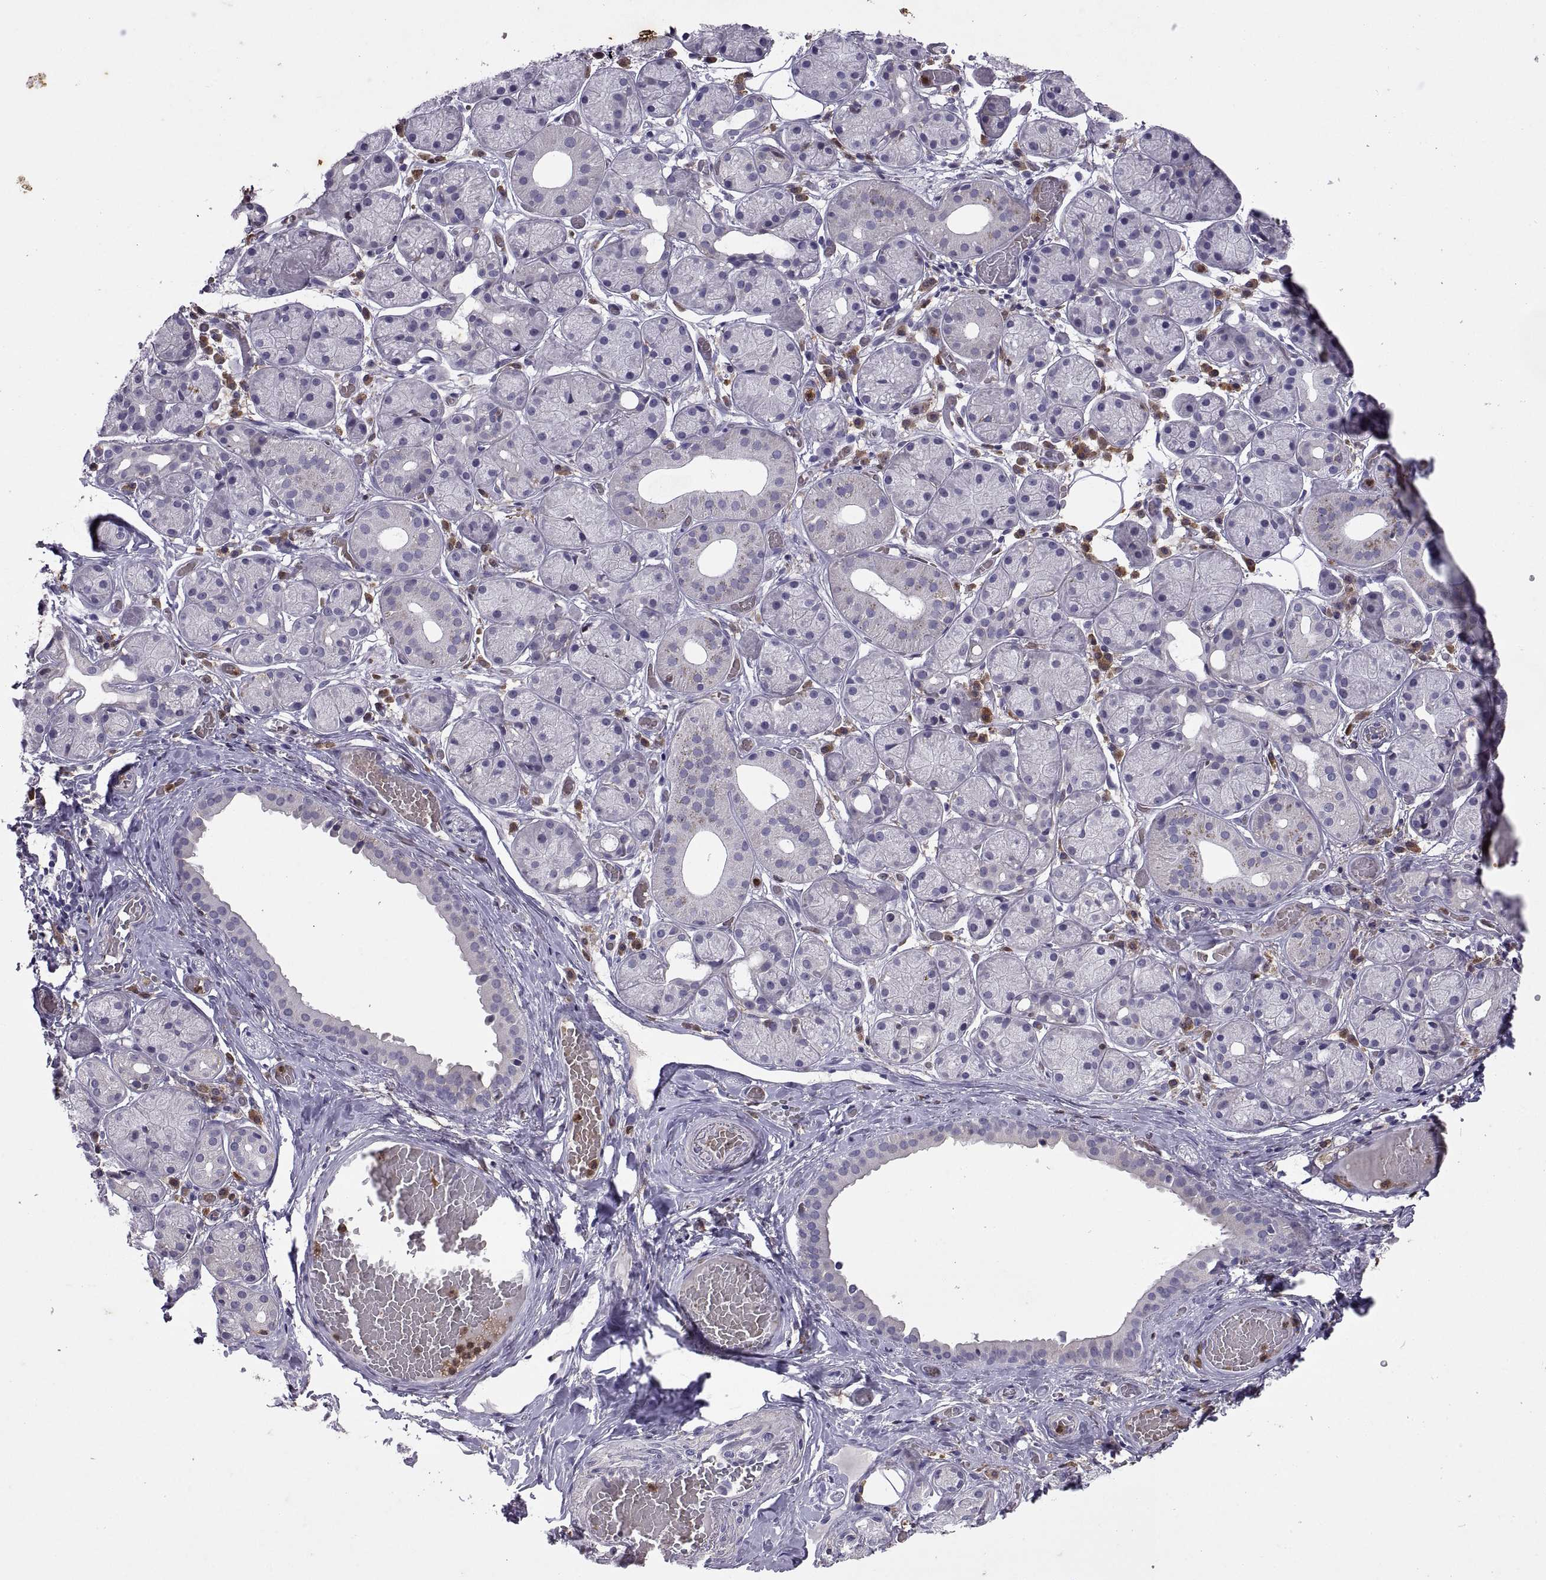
{"staining": {"intensity": "negative", "quantity": "none", "location": "none"}, "tissue": "salivary gland", "cell_type": "Glandular cells", "image_type": "normal", "snomed": [{"axis": "morphology", "description": "Normal tissue, NOS"}, {"axis": "topography", "description": "Salivary gland"}, {"axis": "topography", "description": "Peripheral nerve tissue"}], "caption": "IHC photomicrograph of normal salivary gland: salivary gland stained with DAB (3,3'-diaminobenzidine) displays no significant protein positivity in glandular cells. (DAB immunohistochemistry, high magnification).", "gene": "DOK3", "patient": {"sex": "male", "age": 71}}